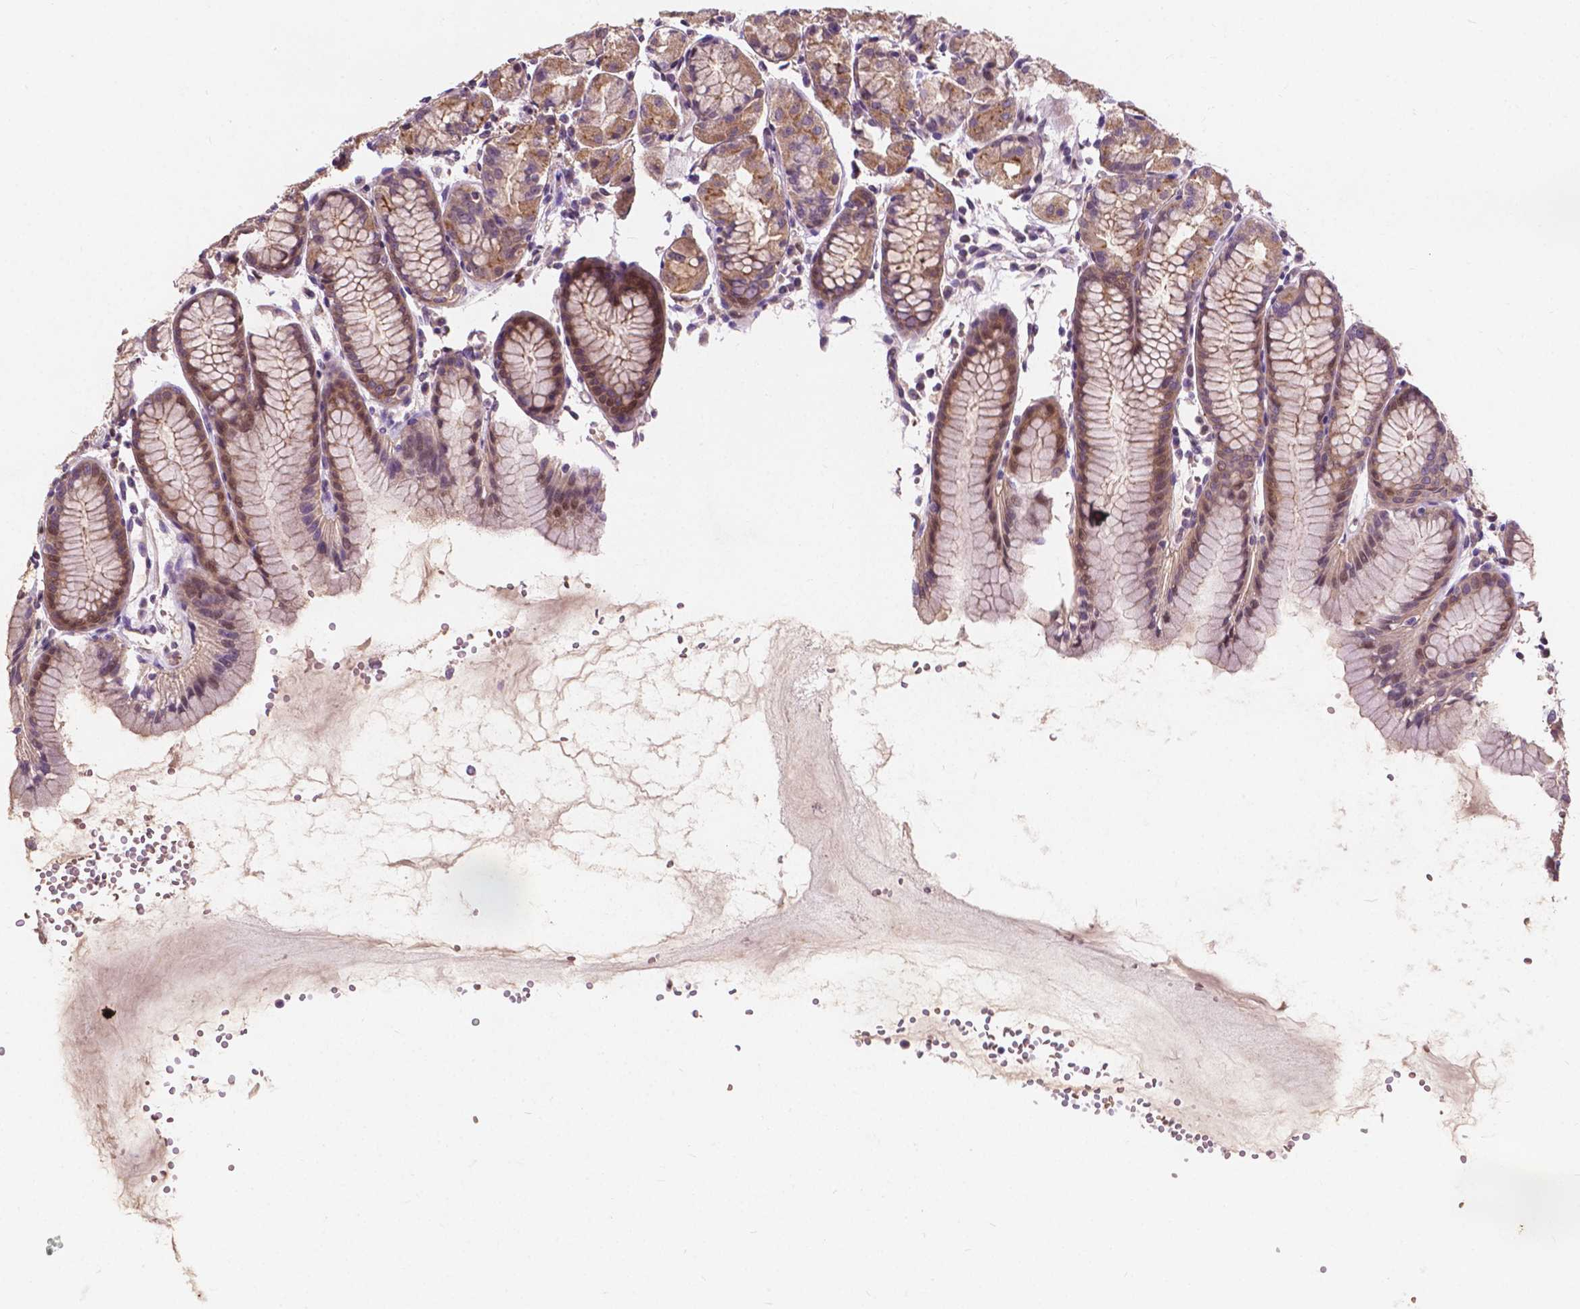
{"staining": {"intensity": "moderate", "quantity": ">75%", "location": "cytoplasmic/membranous,nuclear"}, "tissue": "stomach", "cell_type": "Glandular cells", "image_type": "normal", "snomed": [{"axis": "morphology", "description": "Normal tissue, NOS"}, {"axis": "topography", "description": "Stomach, upper"}], "caption": "Protein analysis of unremarkable stomach demonstrates moderate cytoplasmic/membranous,nuclear positivity in about >75% of glandular cells.", "gene": "DUSP16", "patient": {"sex": "male", "age": 47}}